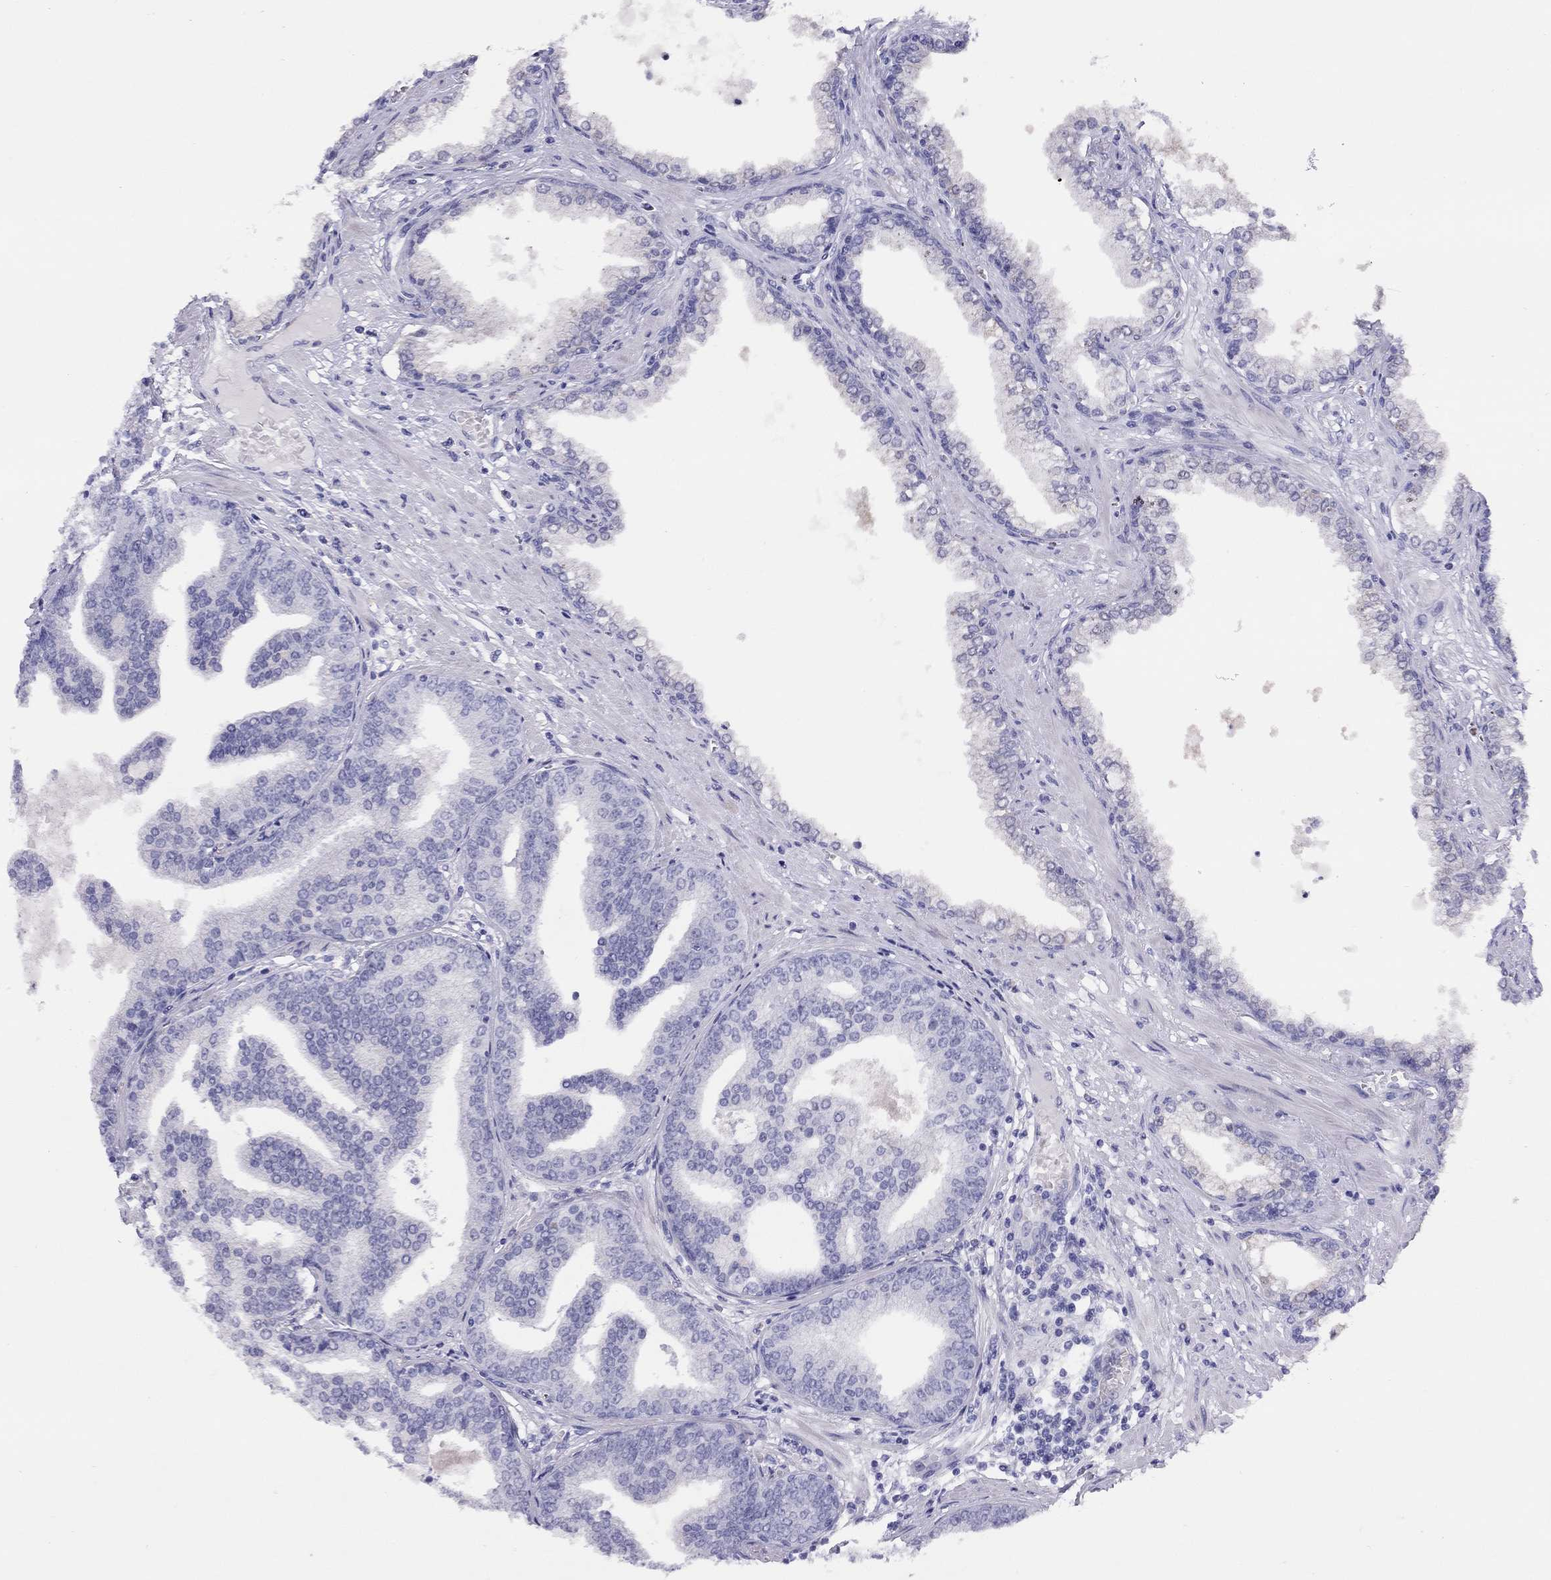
{"staining": {"intensity": "negative", "quantity": "none", "location": "none"}, "tissue": "prostate cancer", "cell_type": "Tumor cells", "image_type": "cancer", "snomed": [{"axis": "morphology", "description": "Adenocarcinoma, NOS"}, {"axis": "topography", "description": "Prostate"}], "caption": "A micrograph of prostate adenocarcinoma stained for a protein reveals no brown staining in tumor cells.", "gene": "LRIT2", "patient": {"sex": "male", "age": 64}}